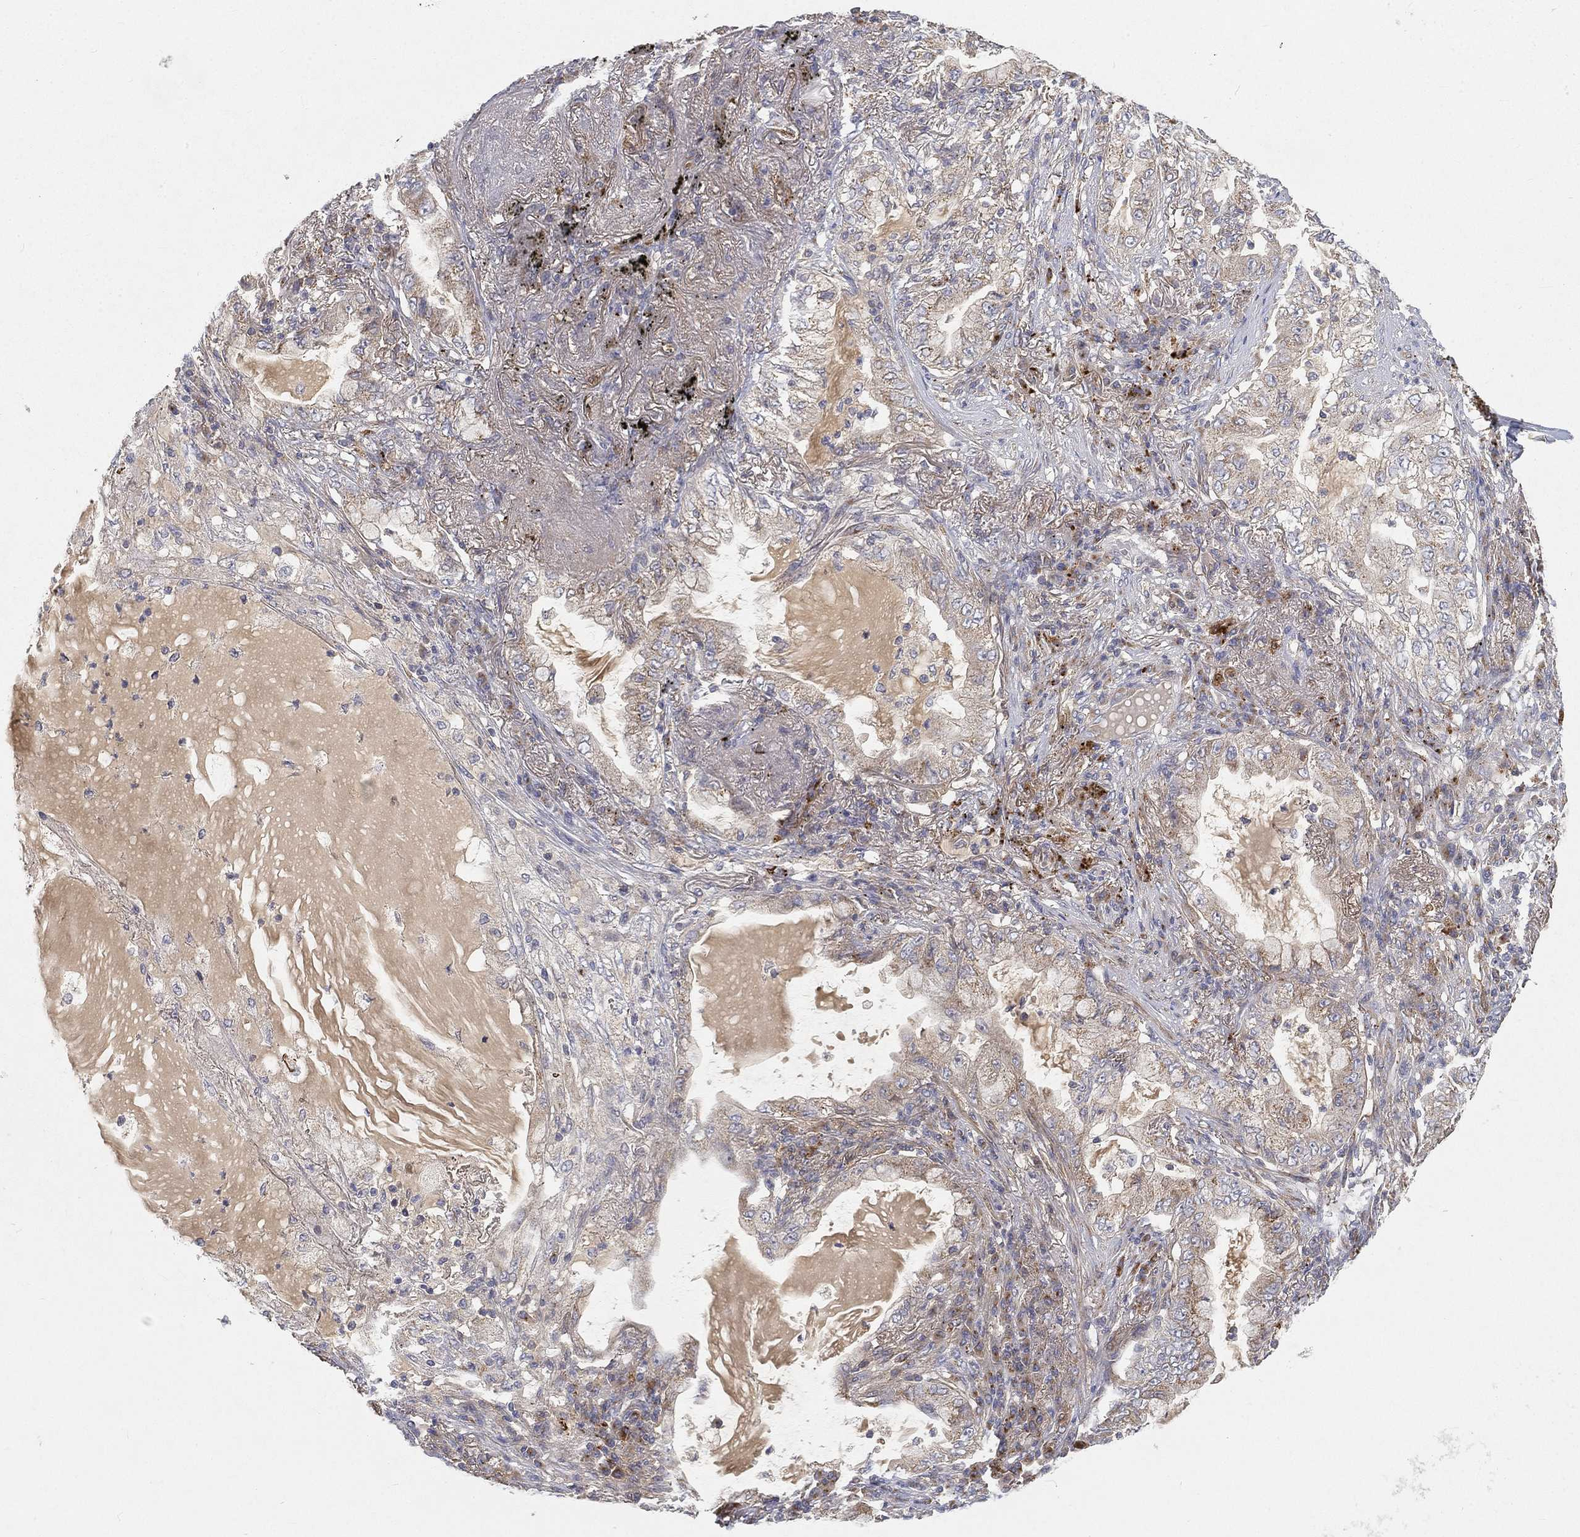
{"staining": {"intensity": "negative", "quantity": "none", "location": "none"}, "tissue": "lung cancer", "cell_type": "Tumor cells", "image_type": "cancer", "snomed": [{"axis": "morphology", "description": "Adenocarcinoma, NOS"}, {"axis": "topography", "description": "Lung"}], "caption": "DAB (3,3'-diaminobenzidine) immunohistochemical staining of lung adenocarcinoma demonstrates no significant expression in tumor cells.", "gene": "CTSL", "patient": {"sex": "female", "age": 73}}